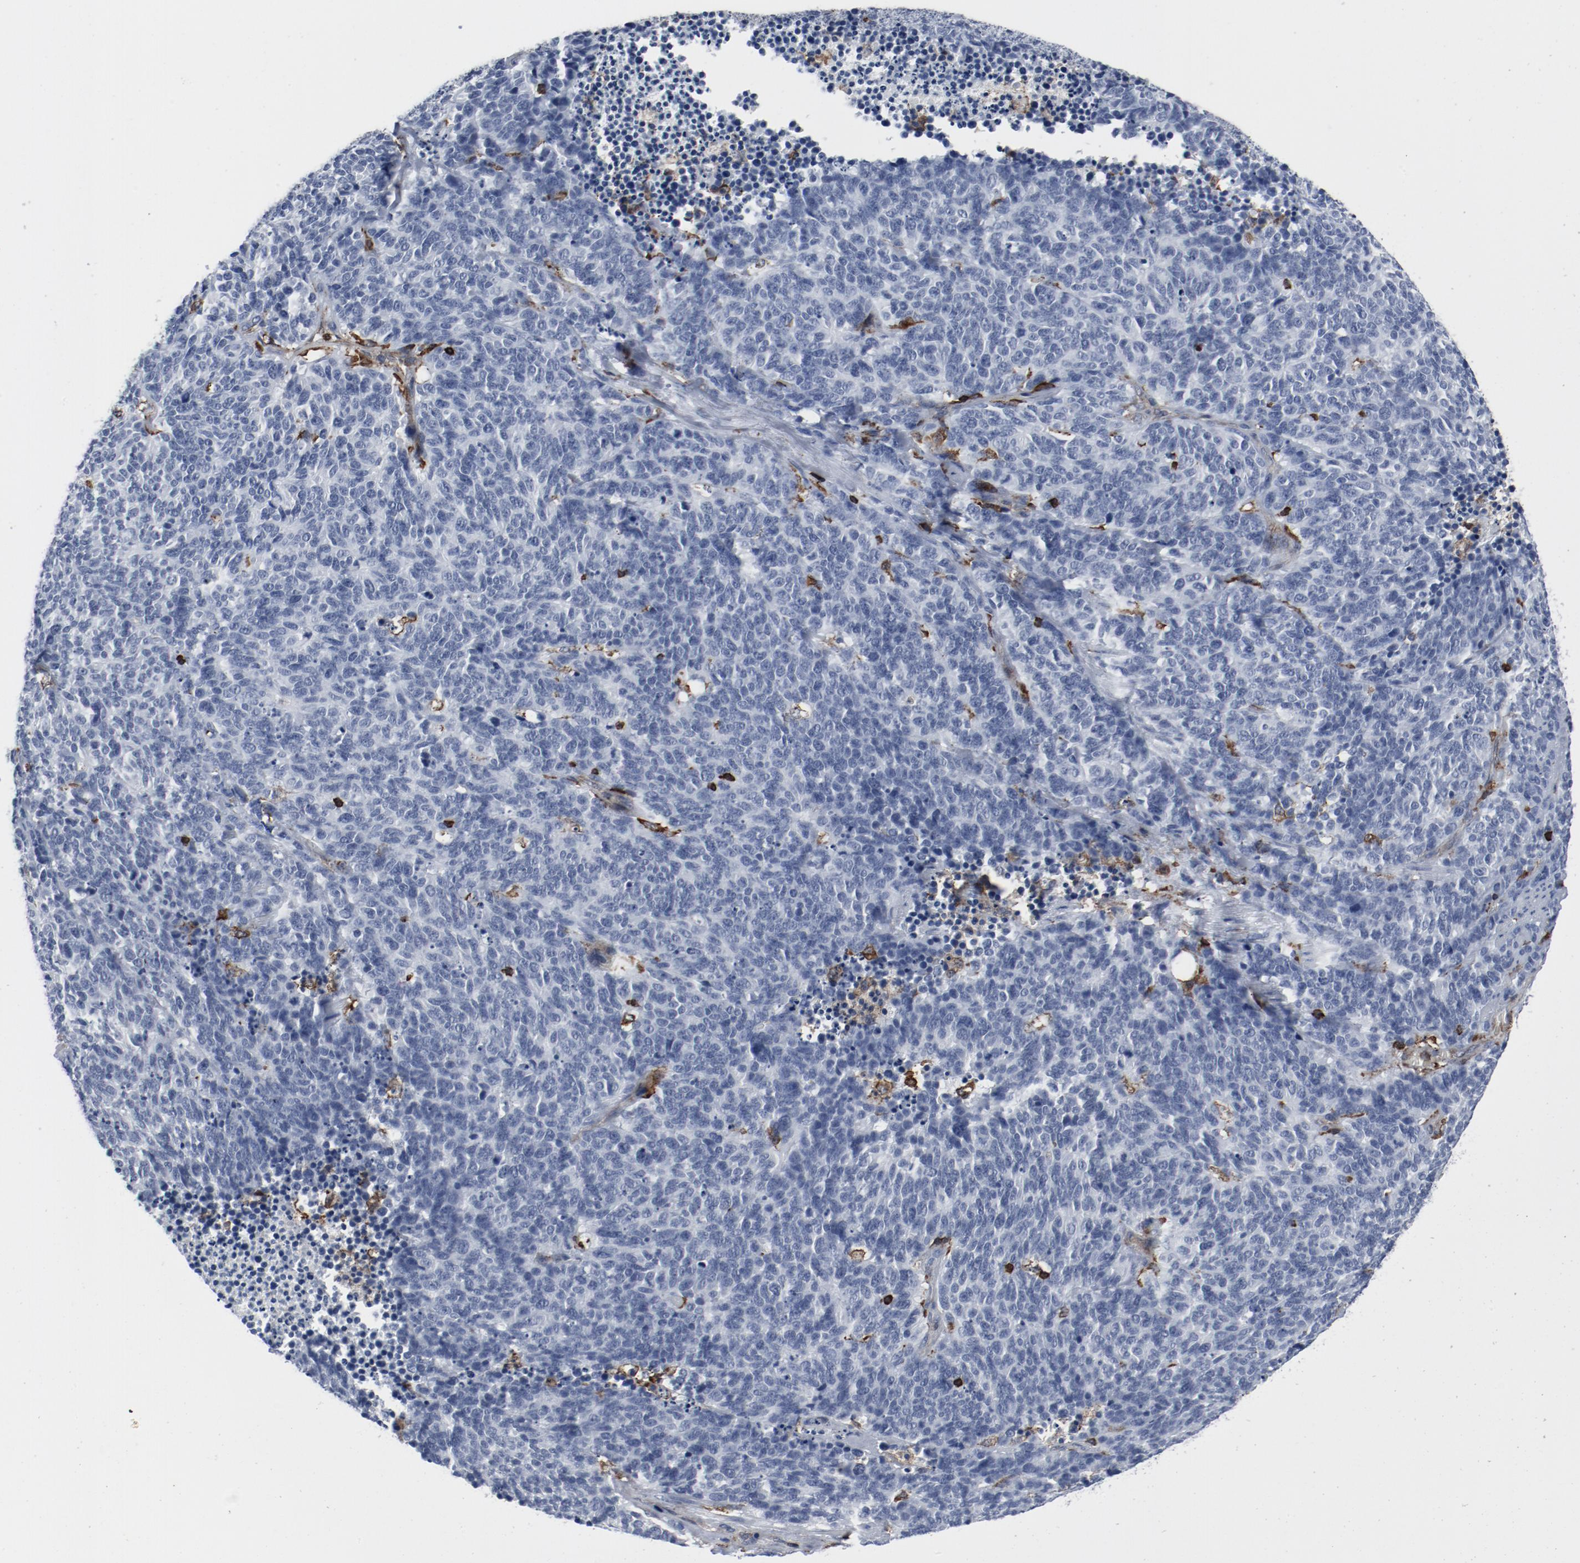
{"staining": {"intensity": "negative", "quantity": "none", "location": "none"}, "tissue": "lung cancer", "cell_type": "Tumor cells", "image_type": "cancer", "snomed": [{"axis": "morphology", "description": "Neoplasm, malignant, NOS"}, {"axis": "topography", "description": "Lung"}], "caption": "Lung cancer was stained to show a protein in brown. There is no significant expression in tumor cells.", "gene": "LCP2", "patient": {"sex": "female", "age": 58}}